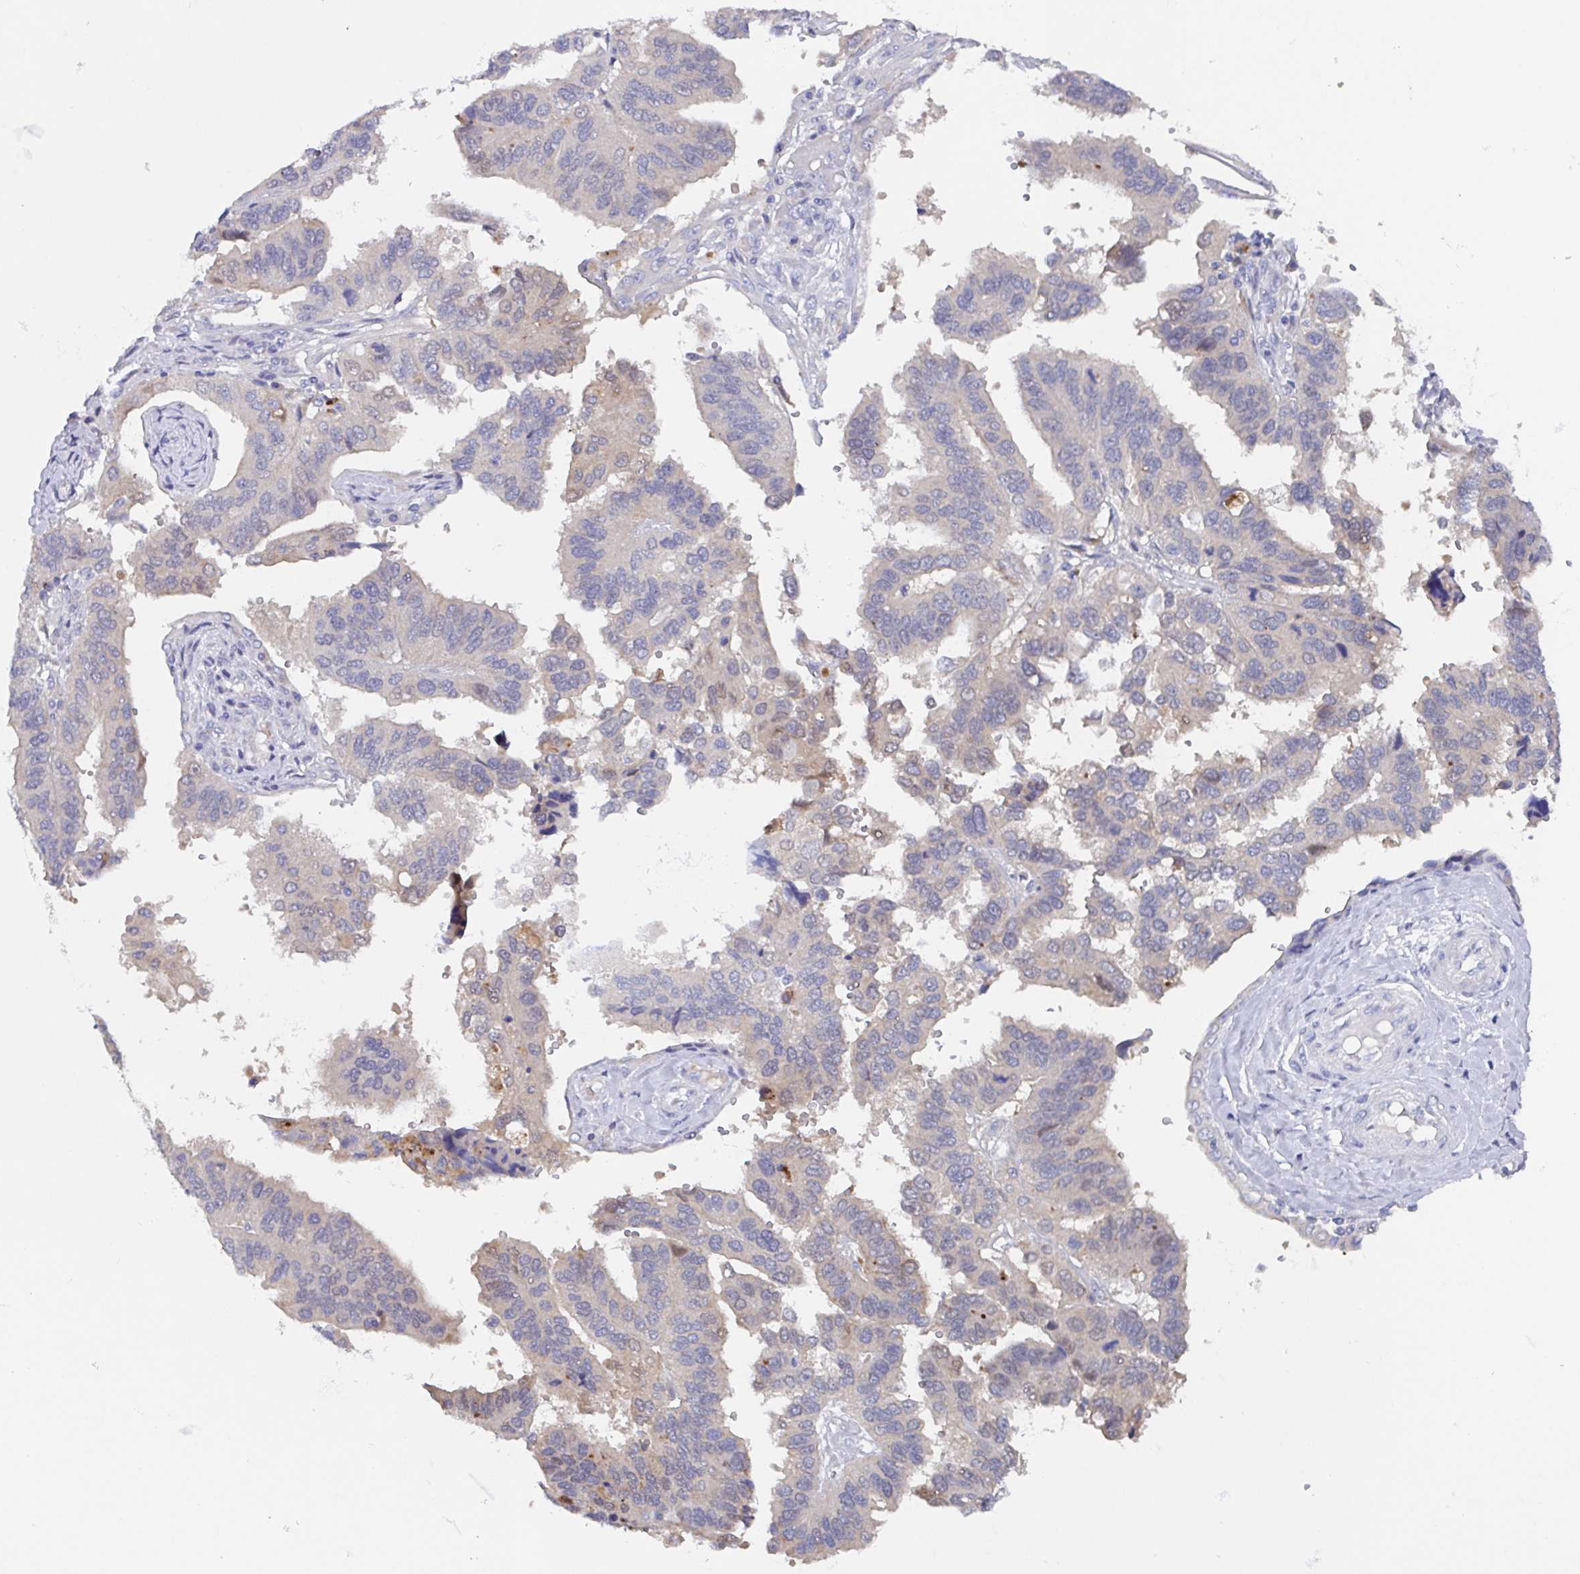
{"staining": {"intensity": "weak", "quantity": "25%-75%", "location": "cytoplasmic/membranous"}, "tissue": "ovarian cancer", "cell_type": "Tumor cells", "image_type": "cancer", "snomed": [{"axis": "morphology", "description": "Cystadenocarcinoma, serous, NOS"}, {"axis": "topography", "description": "Ovary"}], "caption": "Immunohistochemical staining of human serous cystadenocarcinoma (ovarian) shows weak cytoplasmic/membranous protein expression in about 25%-75% of tumor cells.", "gene": "SSC4D", "patient": {"sex": "female", "age": 79}}